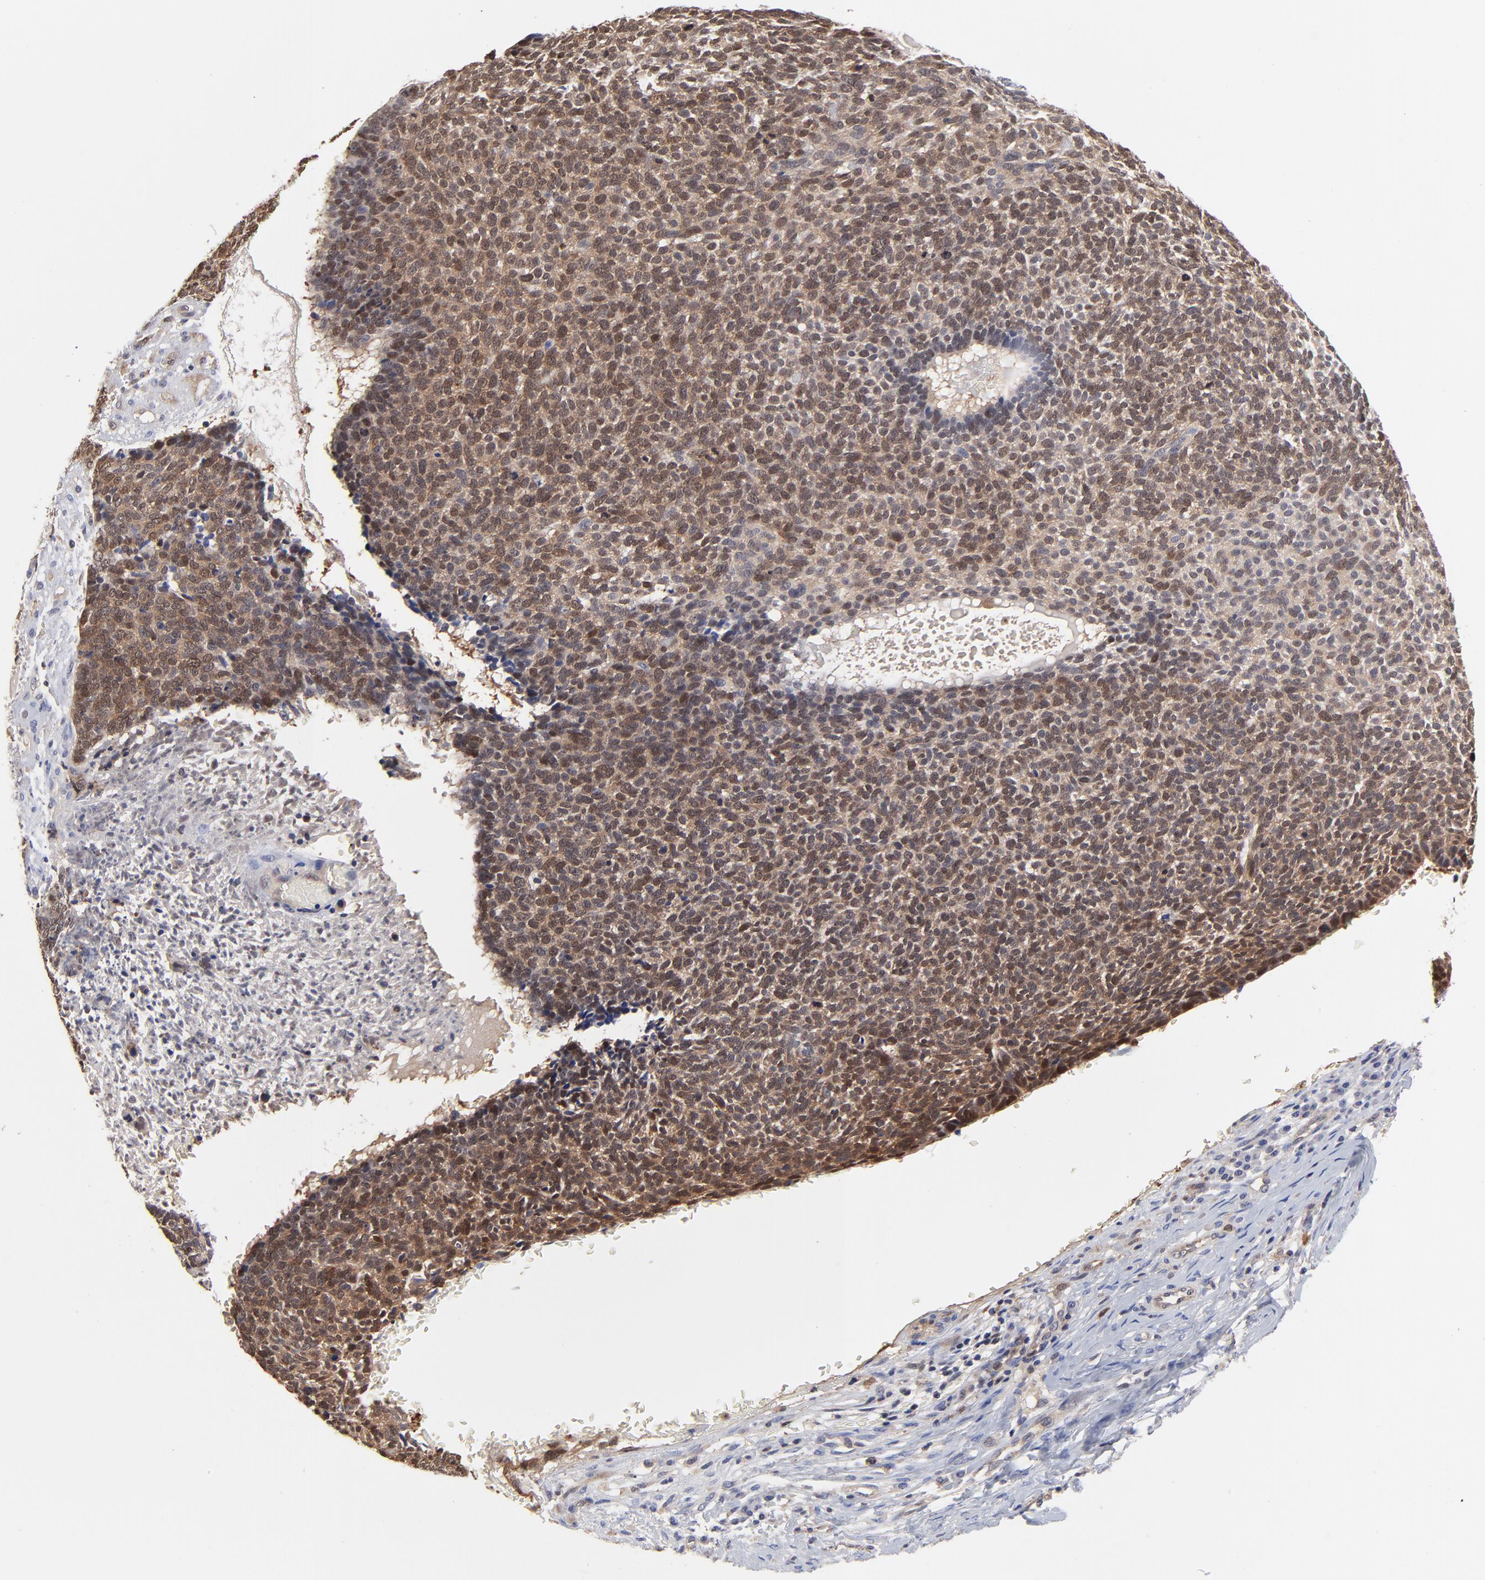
{"staining": {"intensity": "moderate", "quantity": ">75%", "location": "cytoplasmic/membranous,nuclear"}, "tissue": "skin cancer", "cell_type": "Tumor cells", "image_type": "cancer", "snomed": [{"axis": "morphology", "description": "Basal cell carcinoma"}, {"axis": "topography", "description": "Skin"}], "caption": "Approximately >75% of tumor cells in human skin cancer (basal cell carcinoma) reveal moderate cytoplasmic/membranous and nuclear protein staining as visualized by brown immunohistochemical staining.", "gene": "DCTPP1", "patient": {"sex": "male", "age": 87}}